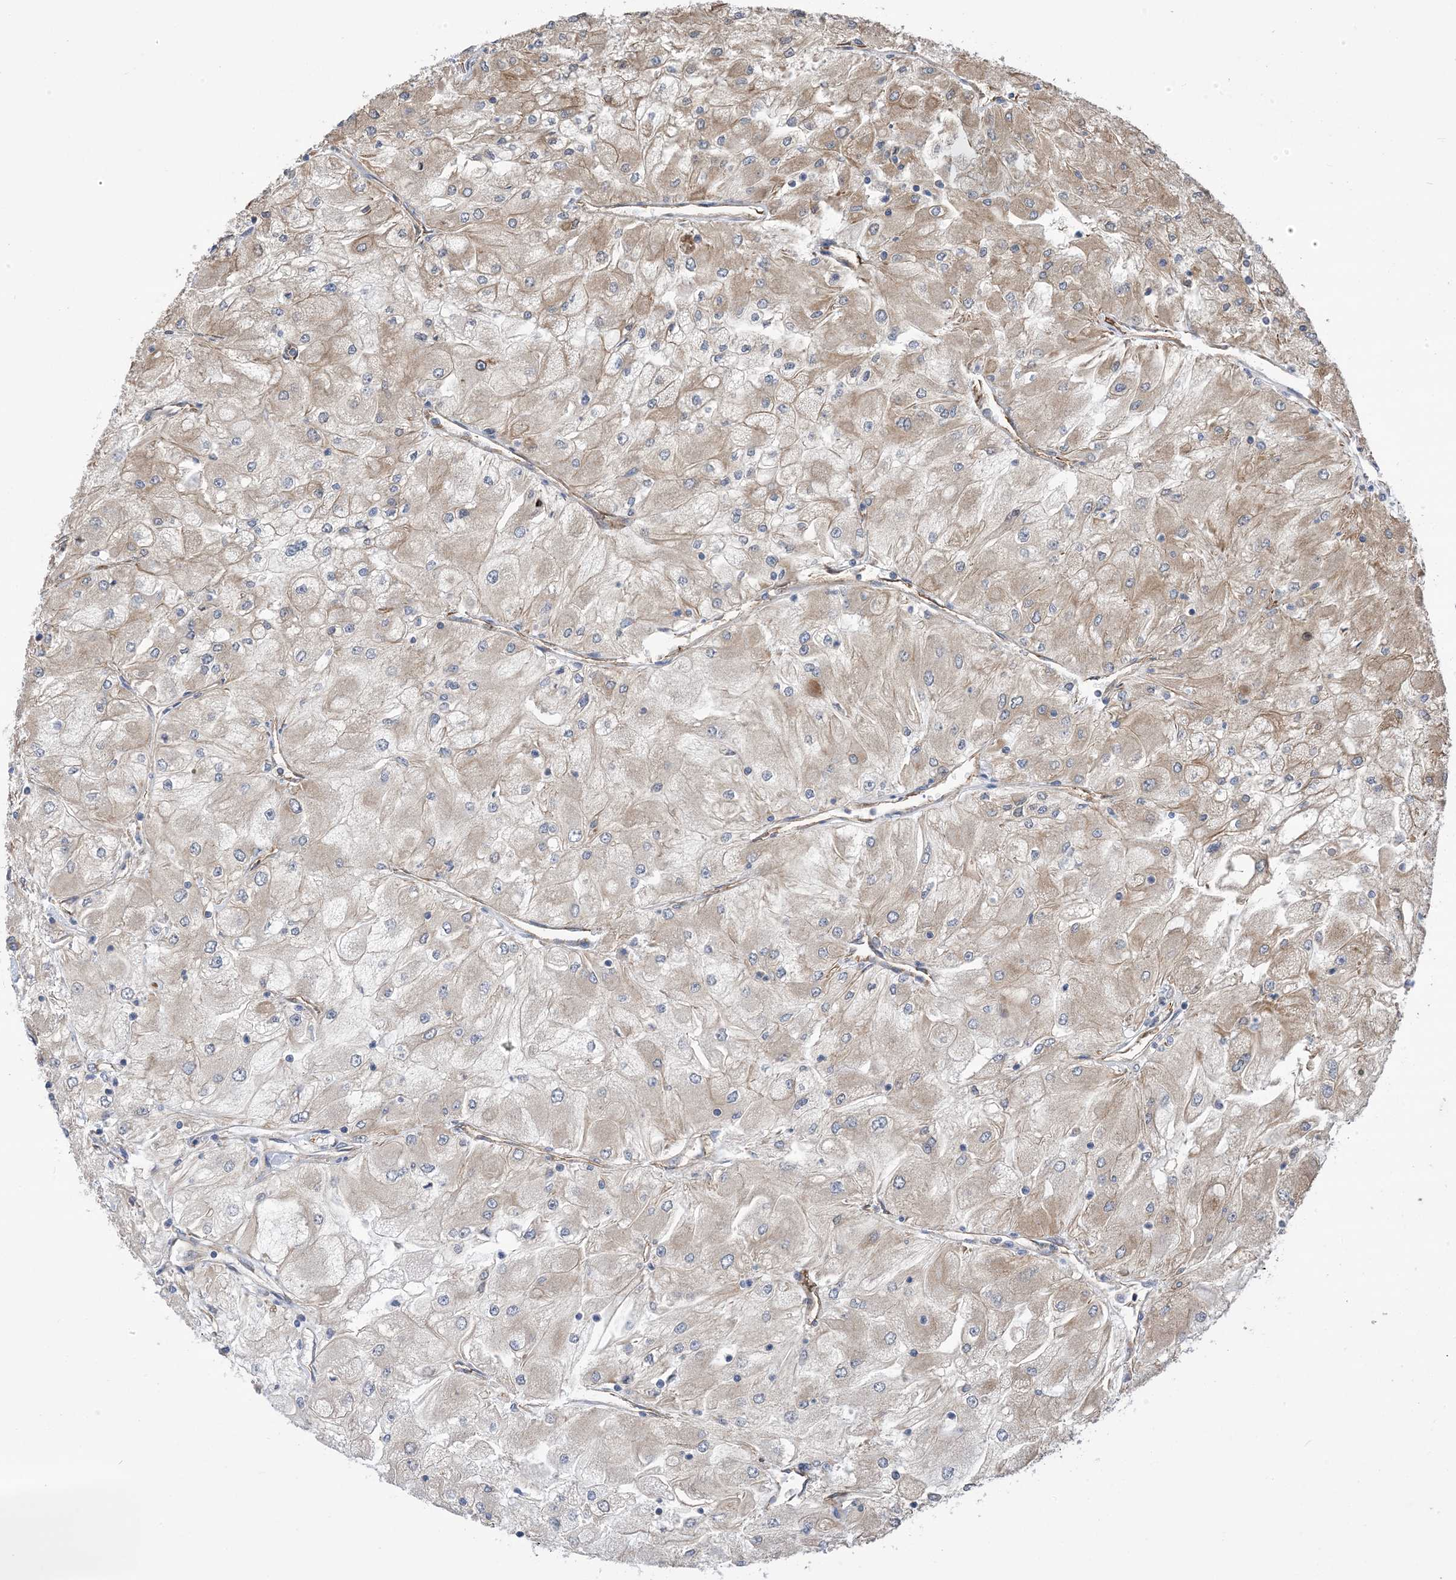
{"staining": {"intensity": "moderate", "quantity": "25%-75%", "location": "cytoplasmic/membranous"}, "tissue": "renal cancer", "cell_type": "Tumor cells", "image_type": "cancer", "snomed": [{"axis": "morphology", "description": "Adenocarcinoma, NOS"}, {"axis": "topography", "description": "Kidney"}], "caption": "Renal adenocarcinoma tissue exhibits moderate cytoplasmic/membranous positivity in about 25%-75% of tumor cells", "gene": "CLEC16A", "patient": {"sex": "male", "age": 80}}